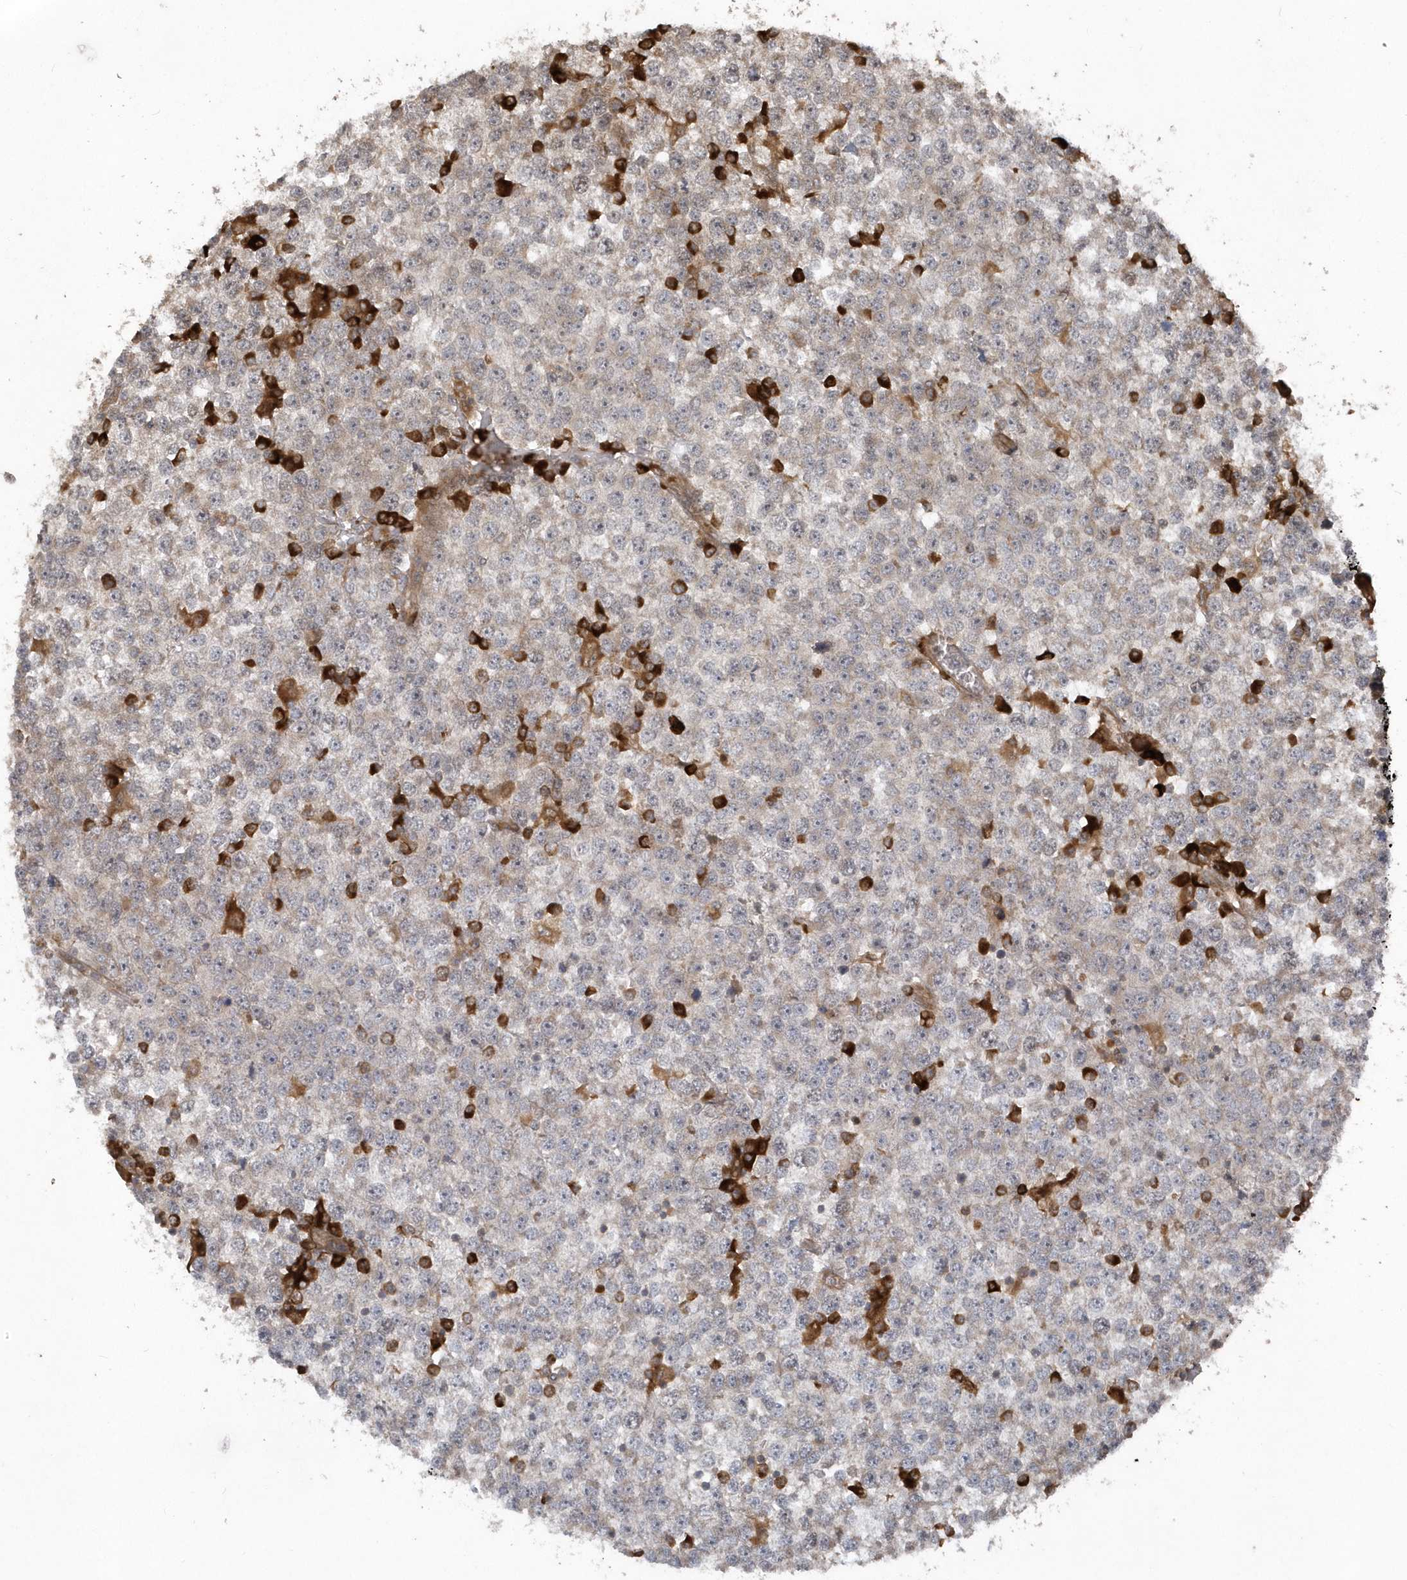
{"staining": {"intensity": "weak", "quantity": "<25%", "location": "cytoplasmic/membranous"}, "tissue": "testis cancer", "cell_type": "Tumor cells", "image_type": "cancer", "snomed": [{"axis": "morphology", "description": "Seminoma, NOS"}, {"axis": "topography", "description": "Testis"}], "caption": "Photomicrograph shows no protein expression in tumor cells of testis cancer tissue.", "gene": "HERPUD1", "patient": {"sex": "male", "age": 65}}